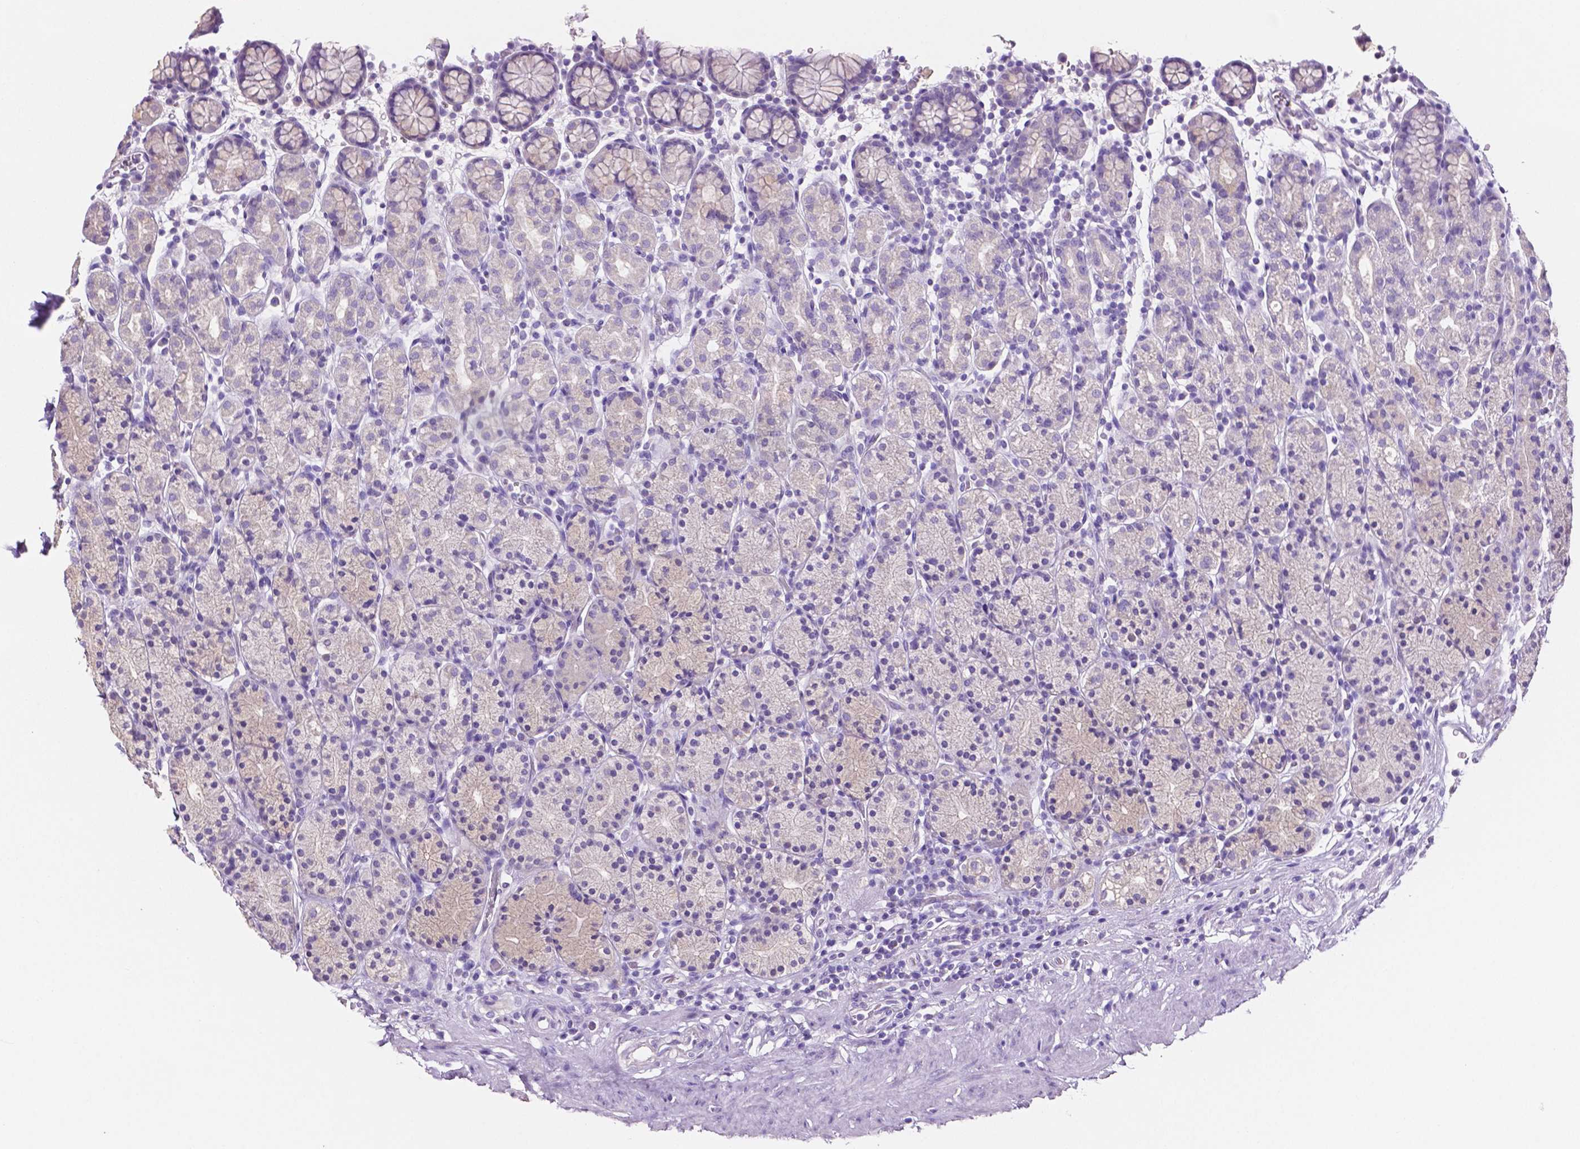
{"staining": {"intensity": "negative", "quantity": "none", "location": "none"}, "tissue": "stomach", "cell_type": "Glandular cells", "image_type": "normal", "snomed": [{"axis": "morphology", "description": "Normal tissue, NOS"}, {"axis": "topography", "description": "Stomach, upper"}, {"axis": "topography", "description": "Stomach"}], "caption": "IHC histopathology image of unremarkable stomach: stomach stained with DAB (3,3'-diaminobenzidine) exhibits no significant protein positivity in glandular cells.", "gene": "SLC22A2", "patient": {"sex": "male", "age": 62}}